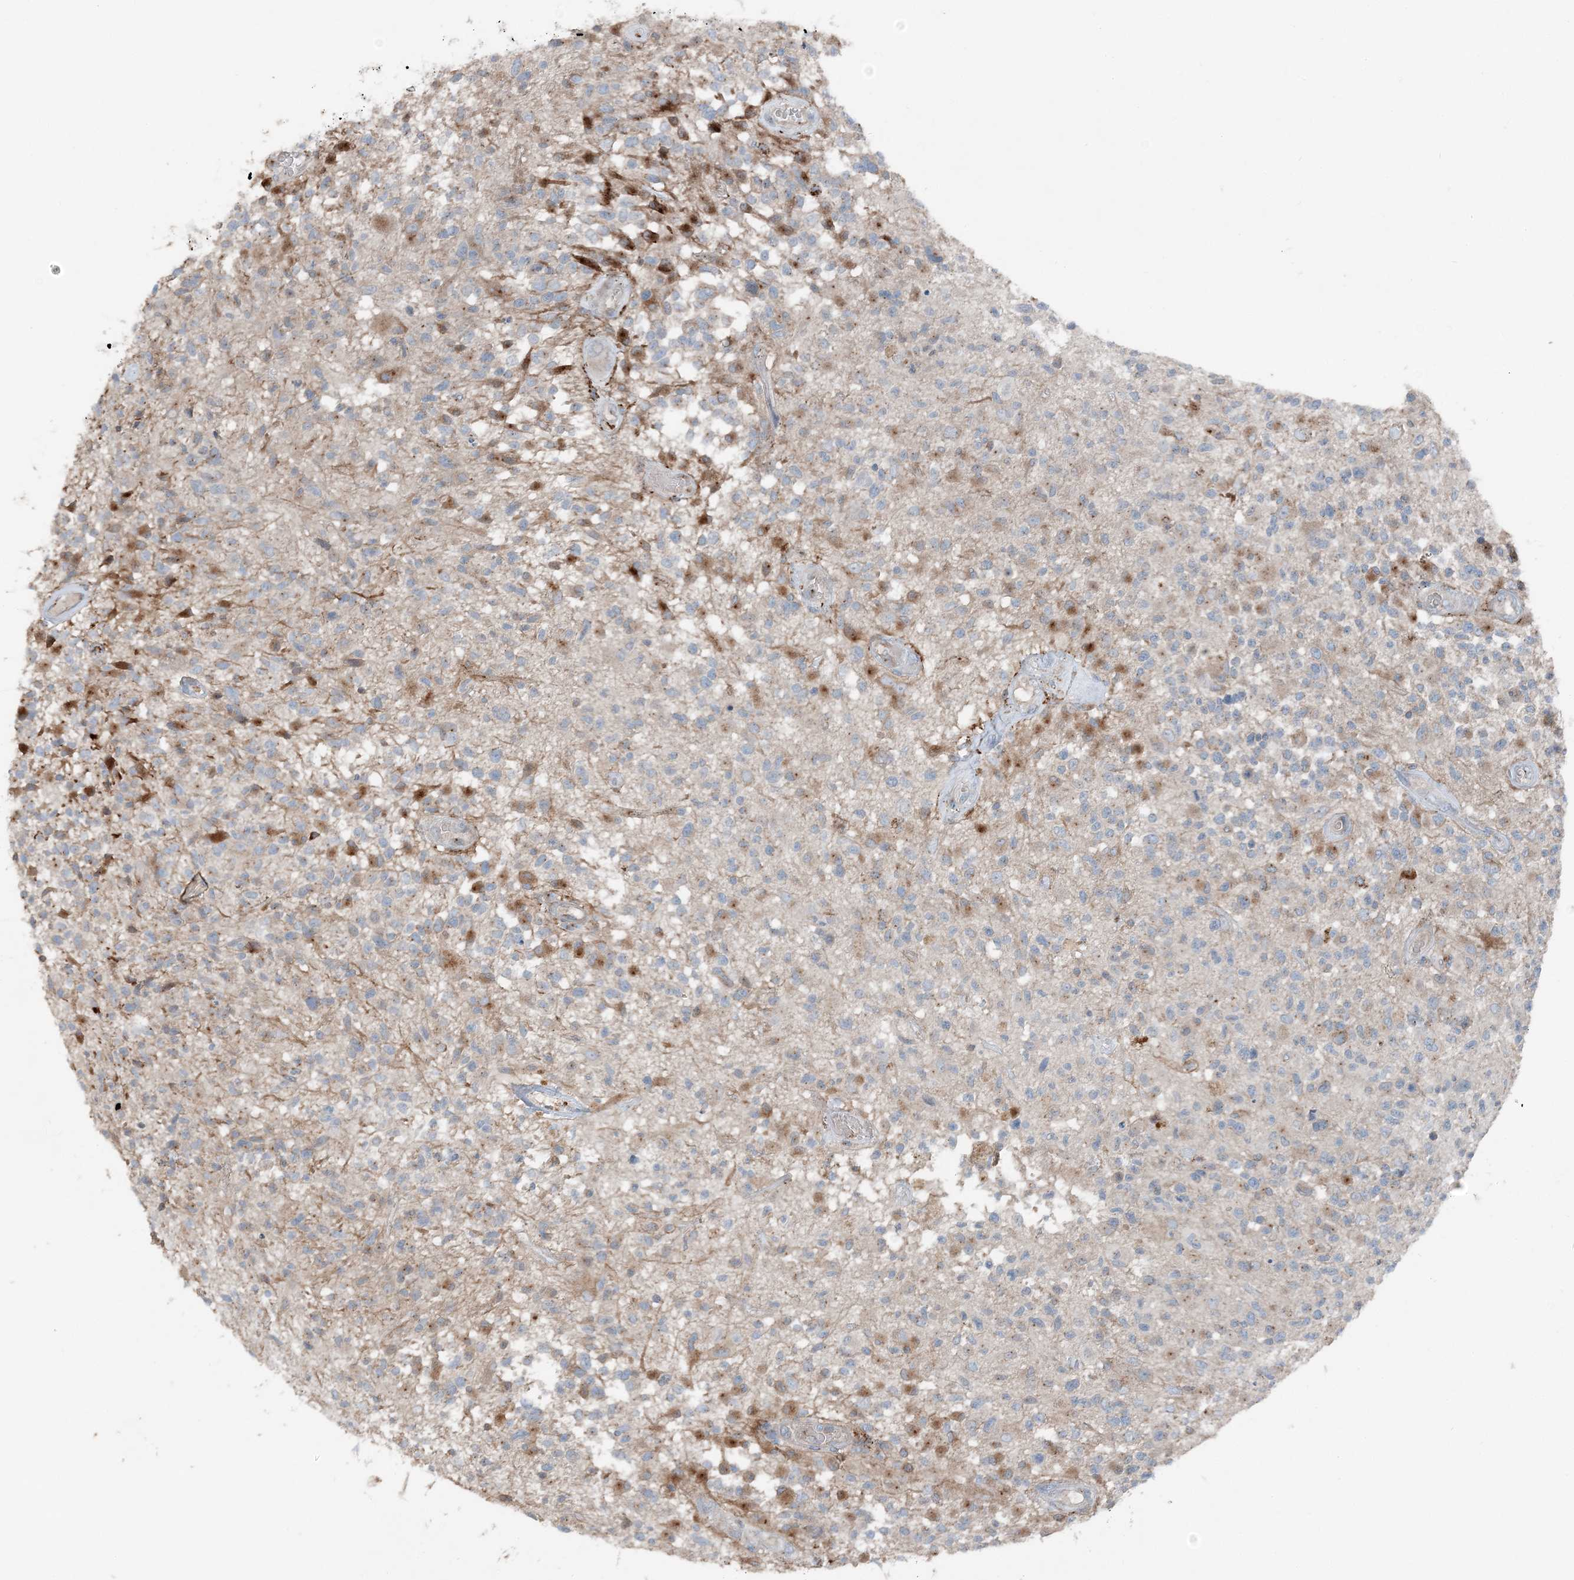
{"staining": {"intensity": "moderate", "quantity": "<25%", "location": "cytoplasmic/membranous"}, "tissue": "glioma", "cell_type": "Tumor cells", "image_type": "cancer", "snomed": [{"axis": "morphology", "description": "Glioma, malignant, High grade"}, {"axis": "morphology", "description": "Glioblastoma, NOS"}, {"axis": "topography", "description": "Brain"}], "caption": "High-power microscopy captured an IHC histopathology image of glioma, revealing moderate cytoplasmic/membranous positivity in approximately <25% of tumor cells.", "gene": "KY", "patient": {"sex": "male", "age": 60}}